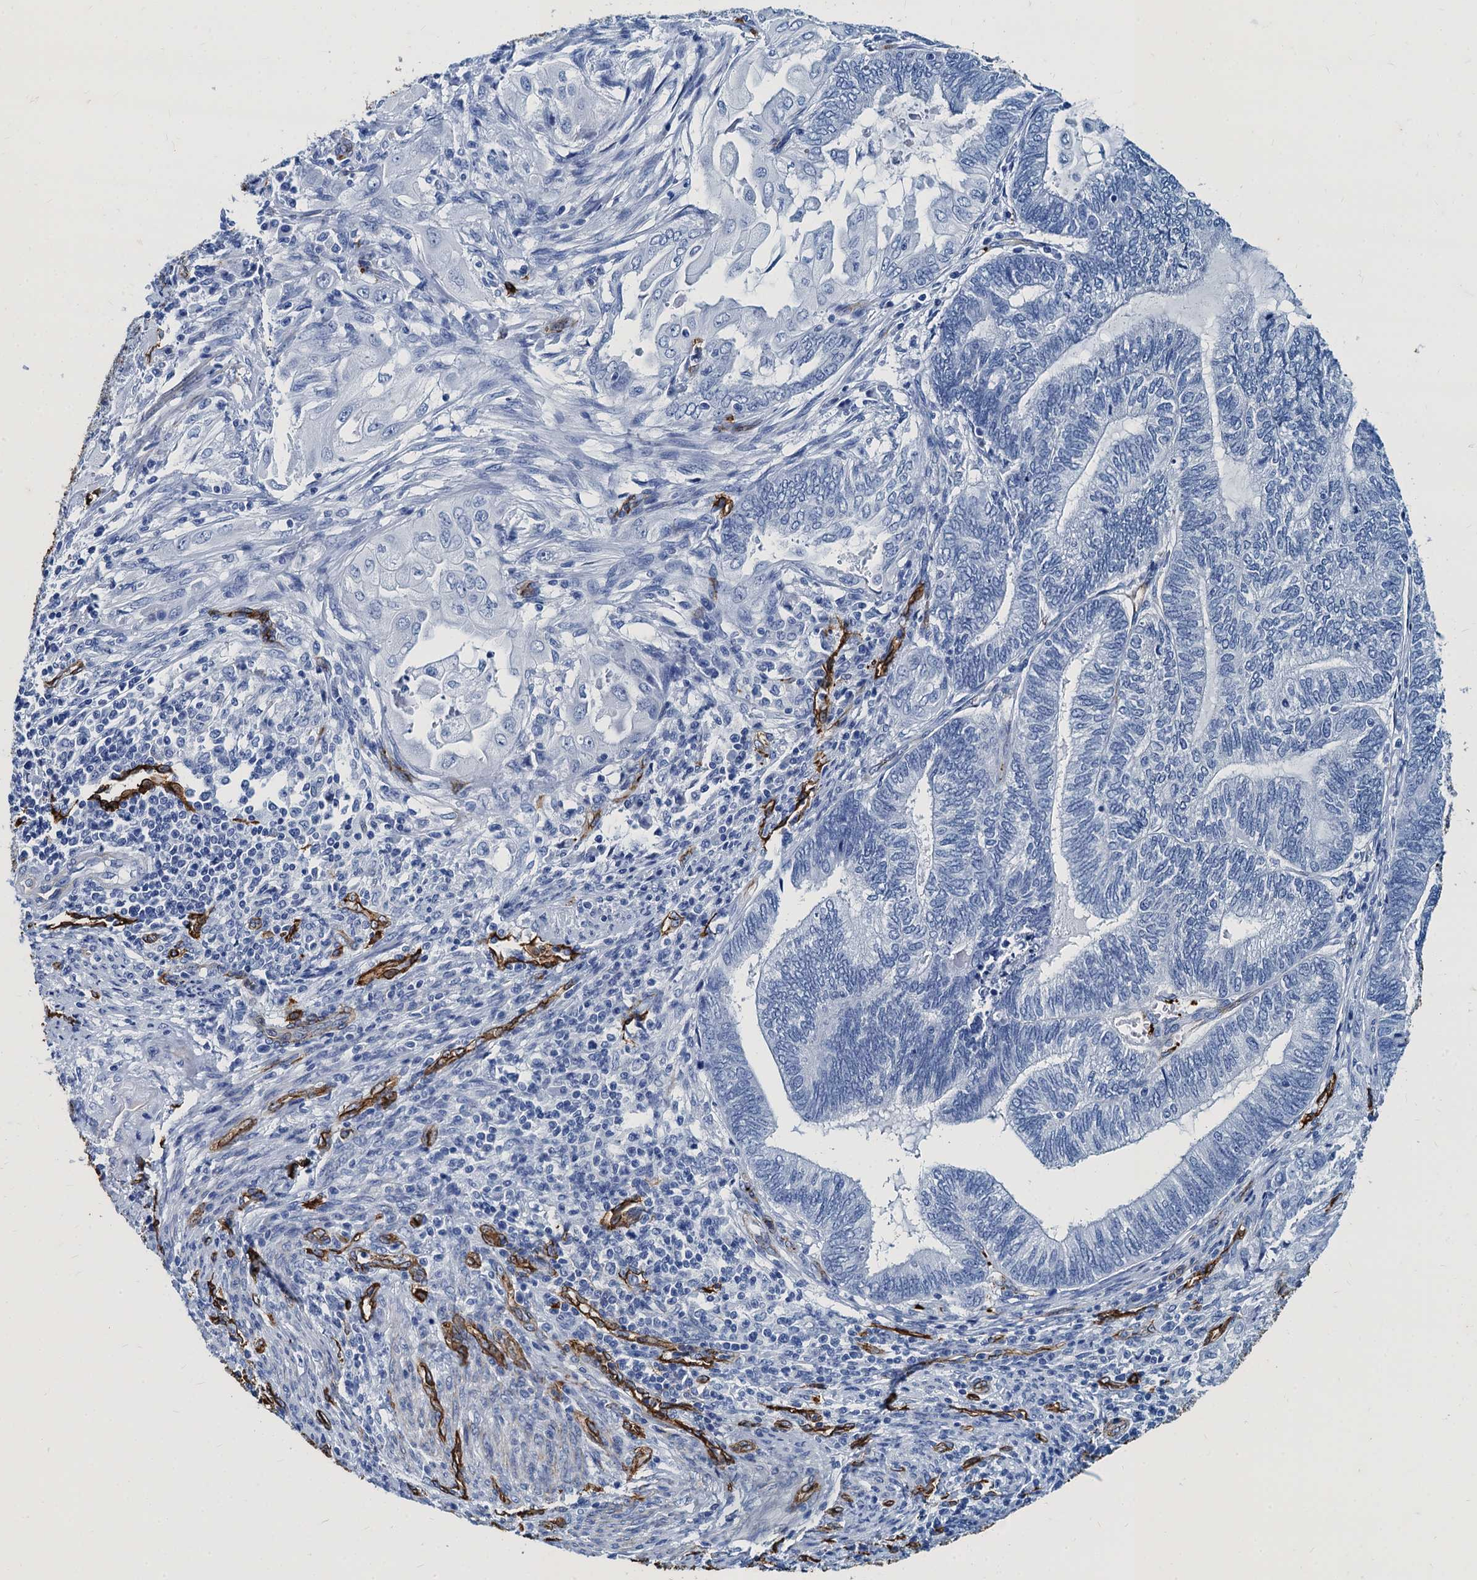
{"staining": {"intensity": "negative", "quantity": "none", "location": "none"}, "tissue": "endometrial cancer", "cell_type": "Tumor cells", "image_type": "cancer", "snomed": [{"axis": "morphology", "description": "Adenocarcinoma, NOS"}, {"axis": "topography", "description": "Uterus"}, {"axis": "topography", "description": "Endometrium"}], "caption": "IHC photomicrograph of neoplastic tissue: human adenocarcinoma (endometrial) stained with DAB (3,3'-diaminobenzidine) reveals no significant protein positivity in tumor cells.", "gene": "CAVIN2", "patient": {"sex": "female", "age": 70}}